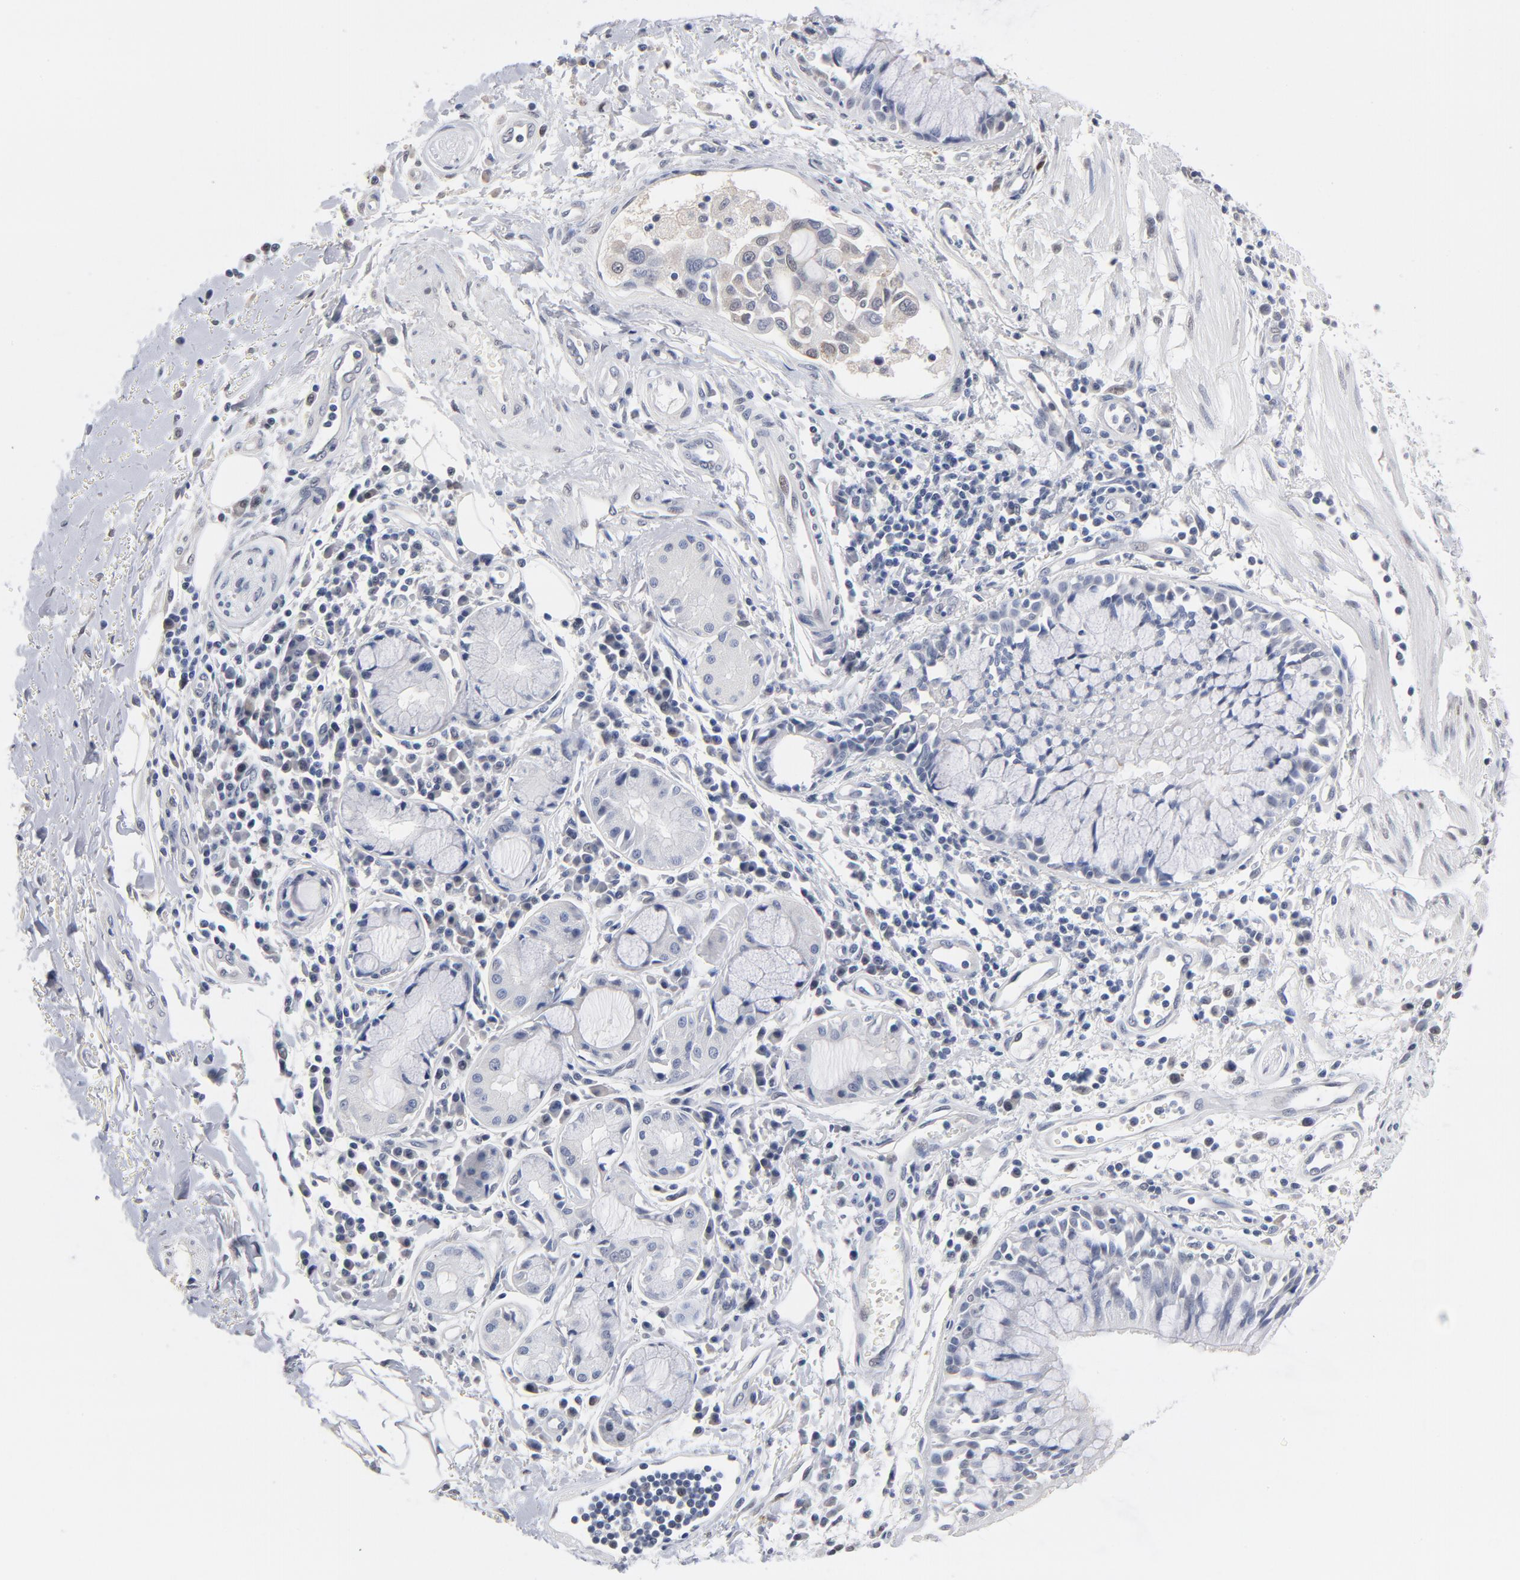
{"staining": {"intensity": "weak", "quantity": "25%-75%", "location": "nuclear"}, "tissue": "adipose tissue", "cell_type": "Adipocytes", "image_type": "normal", "snomed": [{"axis": "morphology", "description": "Normal tissue, NOS"}, {"axis": "morphology", "description": "Adenocarcinoma, NOS"}, {"axis": "topography", "description": "Cartilage tissue"}, {"axis": "topography", "description": "Bronchus"}, {"axis": "topography", "description": "Lung"}], "caption": "A high-resolution histopathology image shows IHC staining of benign adipose tissue, which exhibits weak nuclear expression in about 25%-75% of adipocytes. The staining is performed using DAB (3,3'-diaminobenzidine) brown chromogen to label protein expression. The nuclei are counter-stained blue using hematoxylin.", "gene": "RBM3", "patient": {"sex": "female", "age": 67}}